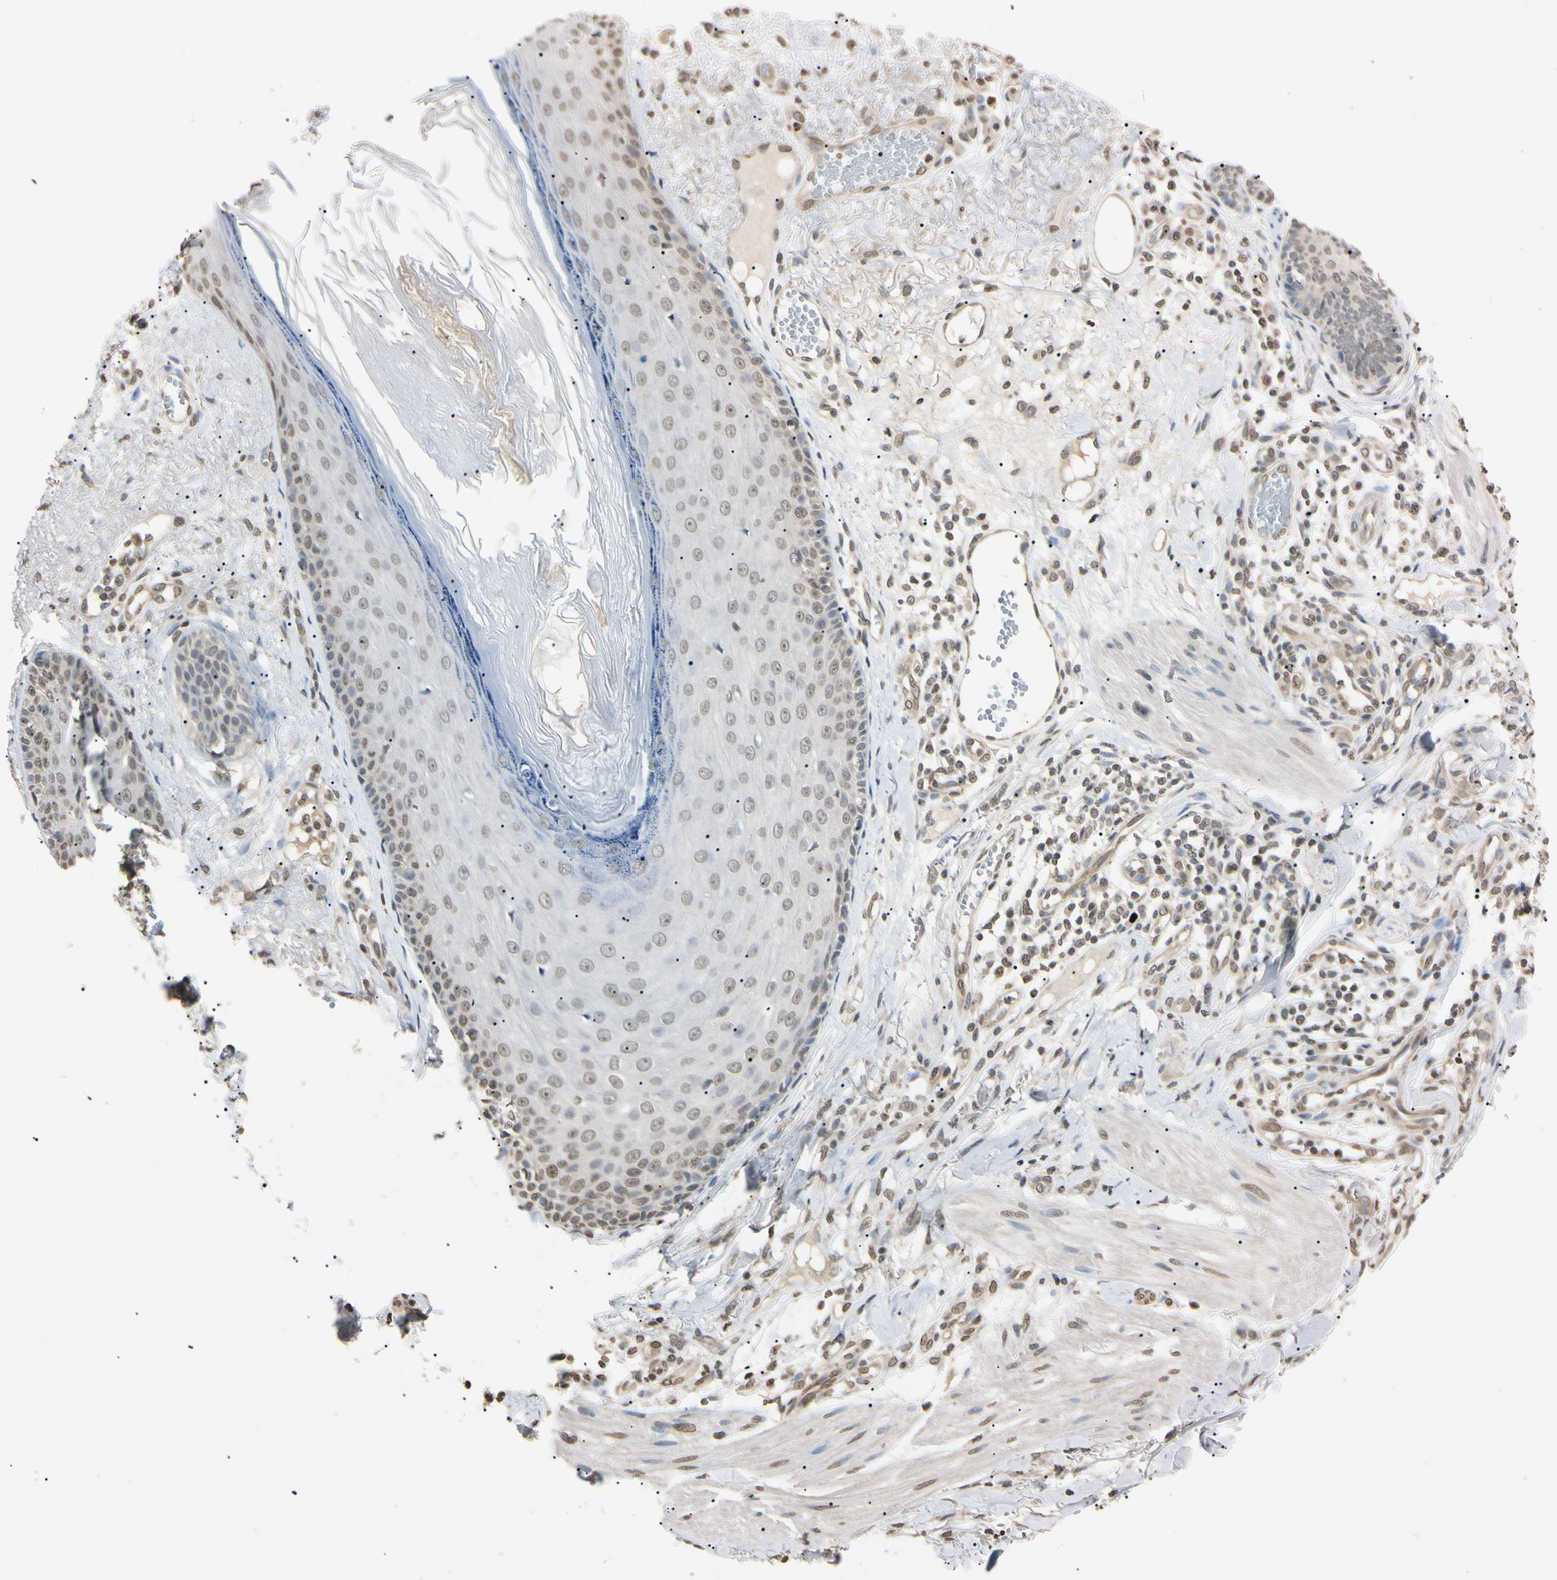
{"staining": {"intensity": "weak", "quantity": "25%-75%", "location": "nuclear"}, "tissue": "skin cancer", "cell_type": "Tumor cells", "image_type": "cancer", "snomed": [{"axis": "morphology", "description": "Normal tissue, NOS"}, {"axis": "morphology", "description": "Basal cell carcinoma"}, {"axis": "topography", "description": "Skin"}], "caption": "Immunohistochemical staining of human skin cancer (basal cell carcinoma) displays weak nuclear protein expression in approximately 25%-75% of tumor cells.", "gene": "CDC45", "patient": {"sex": "male", "age": 52}}